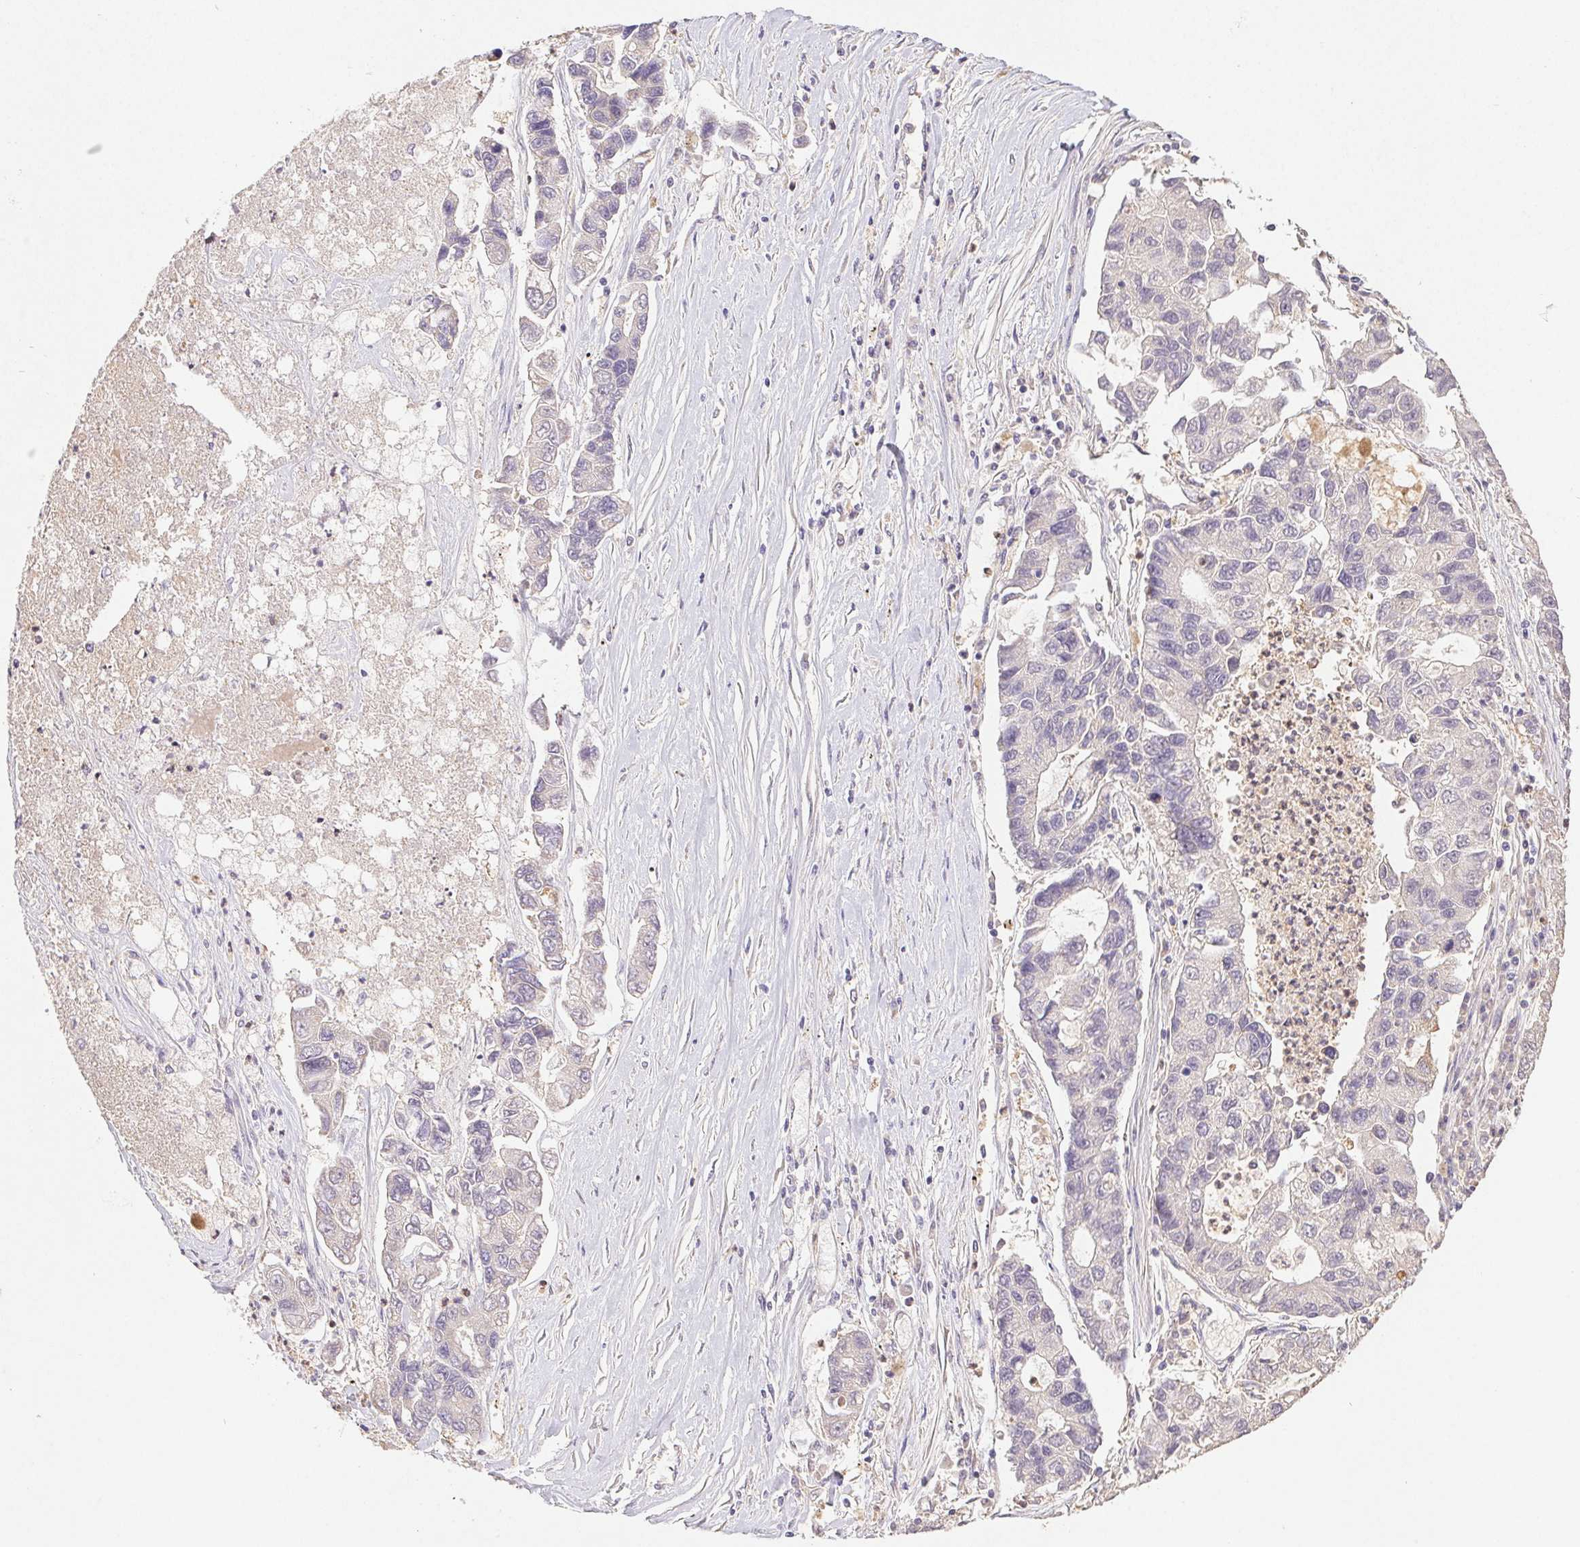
{"staining": {"intensity": "negative", "quantity": "none", "location": "none"}, "tissue": "lung cancer", "cell_type": "Tumor cells", "image_type": "cancer", "snomed": [{"axis": "morphology", "description": "Adenocarcinoma, NOS"}, {"axis": "topography", "description": "Bronchus"}, {"axis": "topography", "description": "Lung"}], "caption": "IHC of lung cancer (adenocarcinoma) exhibits no positivity in tumor cells.", "gene": "RAB11A", "patient": {"sex": "female", "age": 51}}